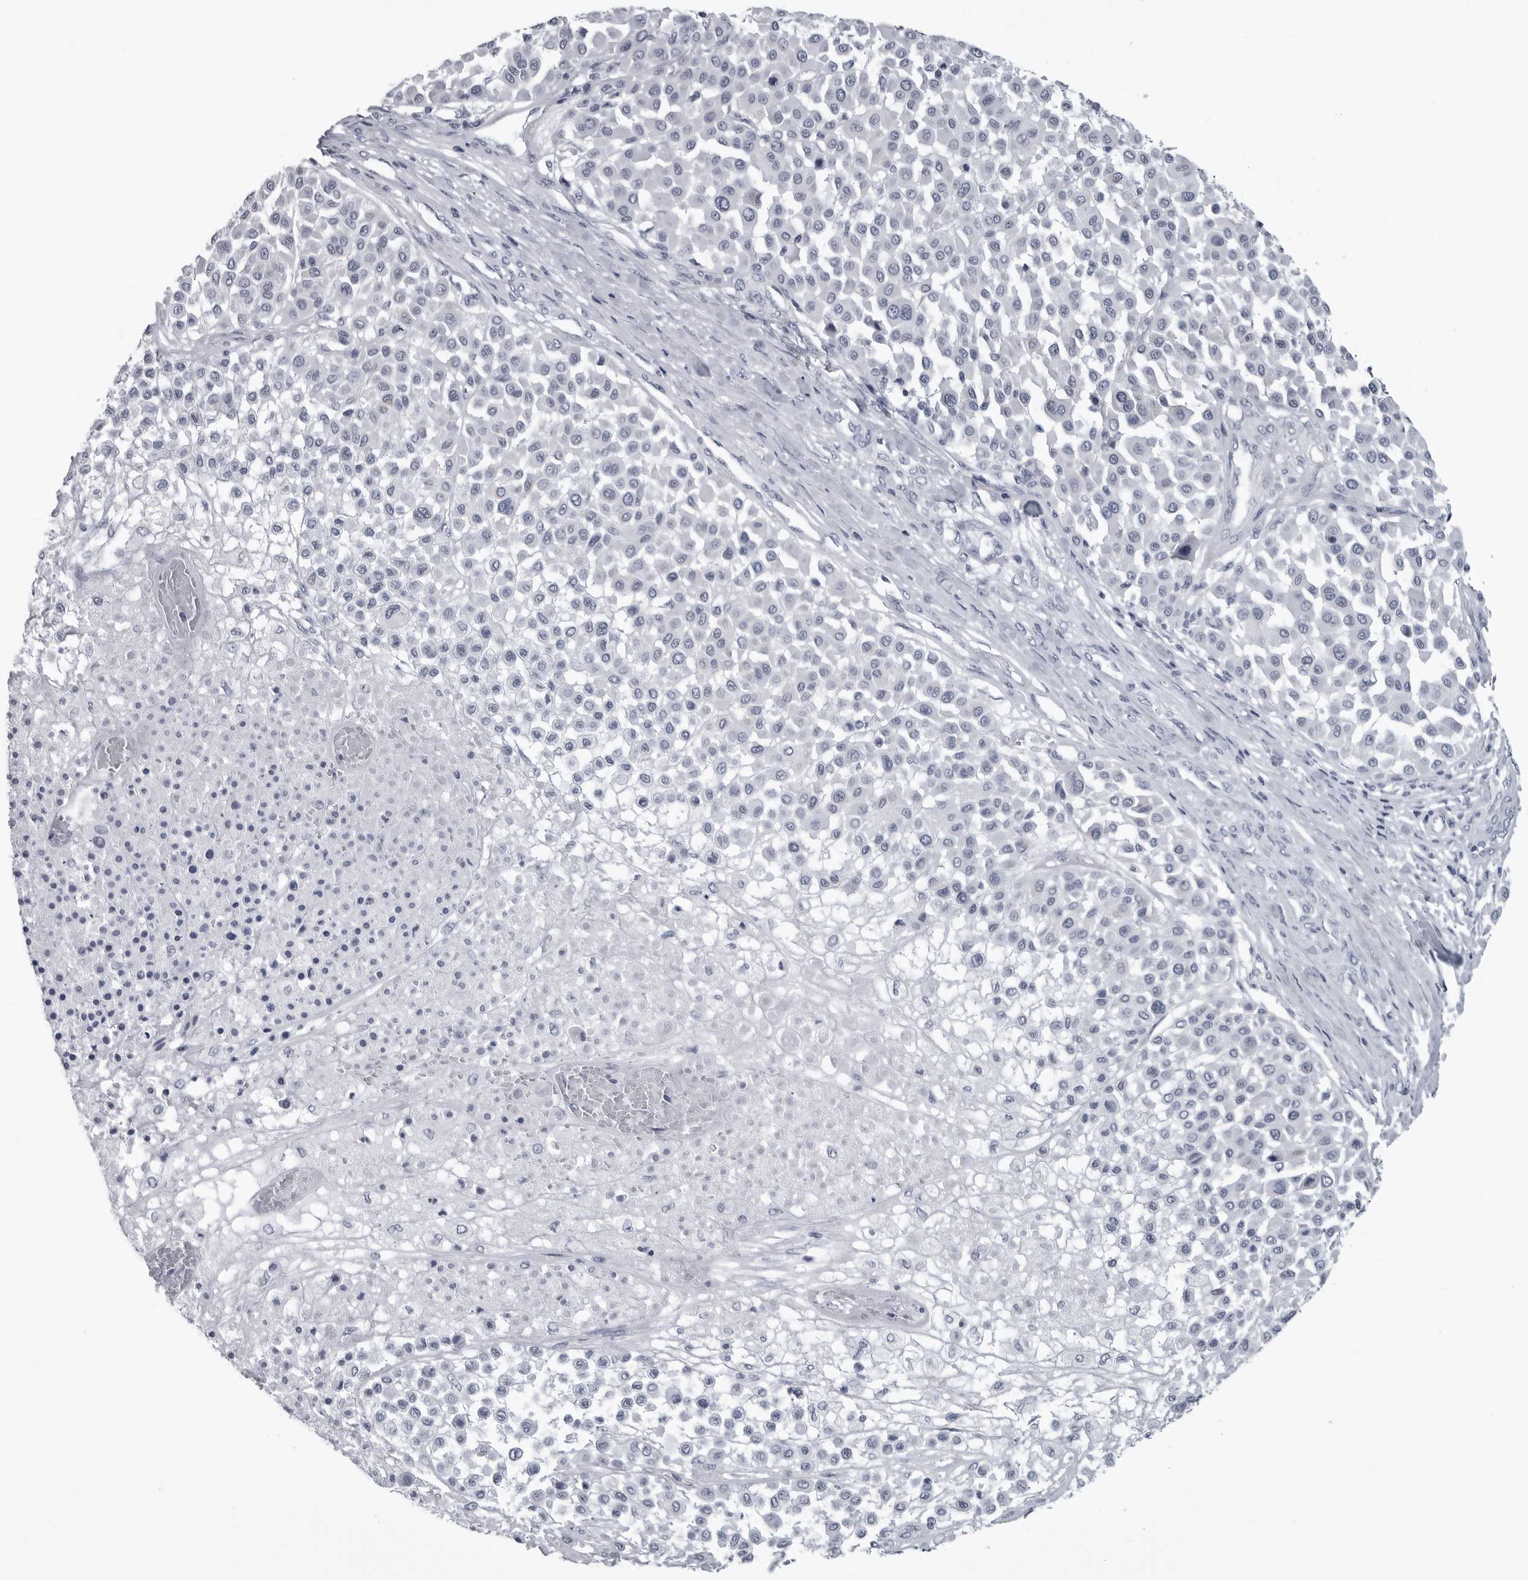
{"staining": {"intensity": "negative", "quantity": "none", "location": "none"}, "tissue": "melanoma", "cell_type": "Tumor cells", "image_type": "cancer", "snomed": [{"axis": "morphology", "description": "Malignant melanoma, Metastatic site"}, {"axis": "topography", "description": "Soft tissue"}], "caption": "Immunohistochemistry (IHC) of human melanoma displays no expression in tumor cells.", "gene": "MYOC", "patient": {"sex": "male", "age": 41}}